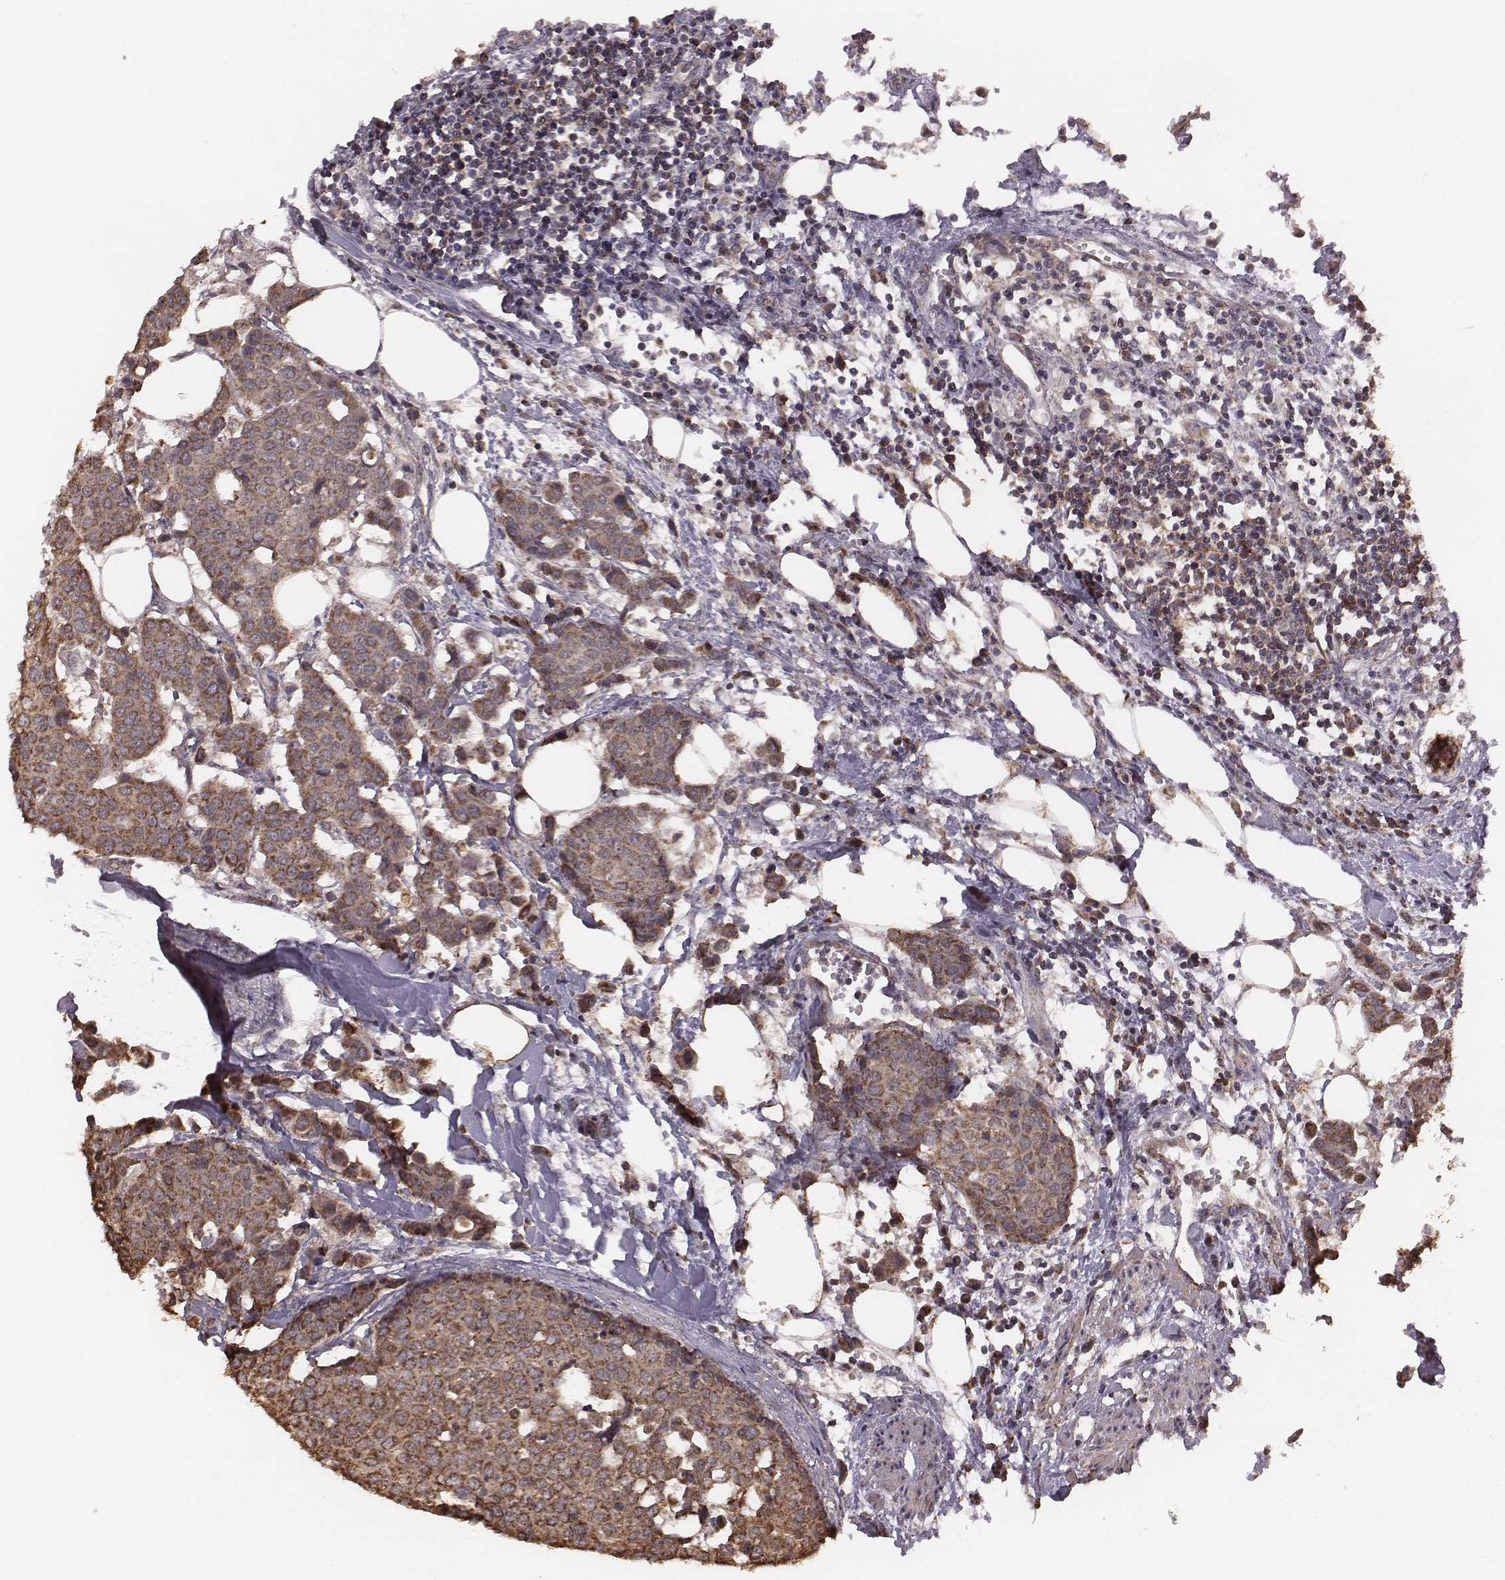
{"staining": {"intensity": "moderate", "quantity": ">75%", "location": "cytoplasmic/membranous"}, "tissue": "carcinoid", "cell_type": "Tumor cells", "image_type": "cancer", "snomed": [{"axis": "morphology", "description": "Carcinoid, malignant, NOS"}, {"axis": "topography", "description": "Colon"}], "caption": "Moderate cytoplasmic/membranous protein staining is identified in about >75% of tumor cells in malignant carcinoid.", "gene": "PDCD2L", "patient": {"sex": "male", "age": 81}}